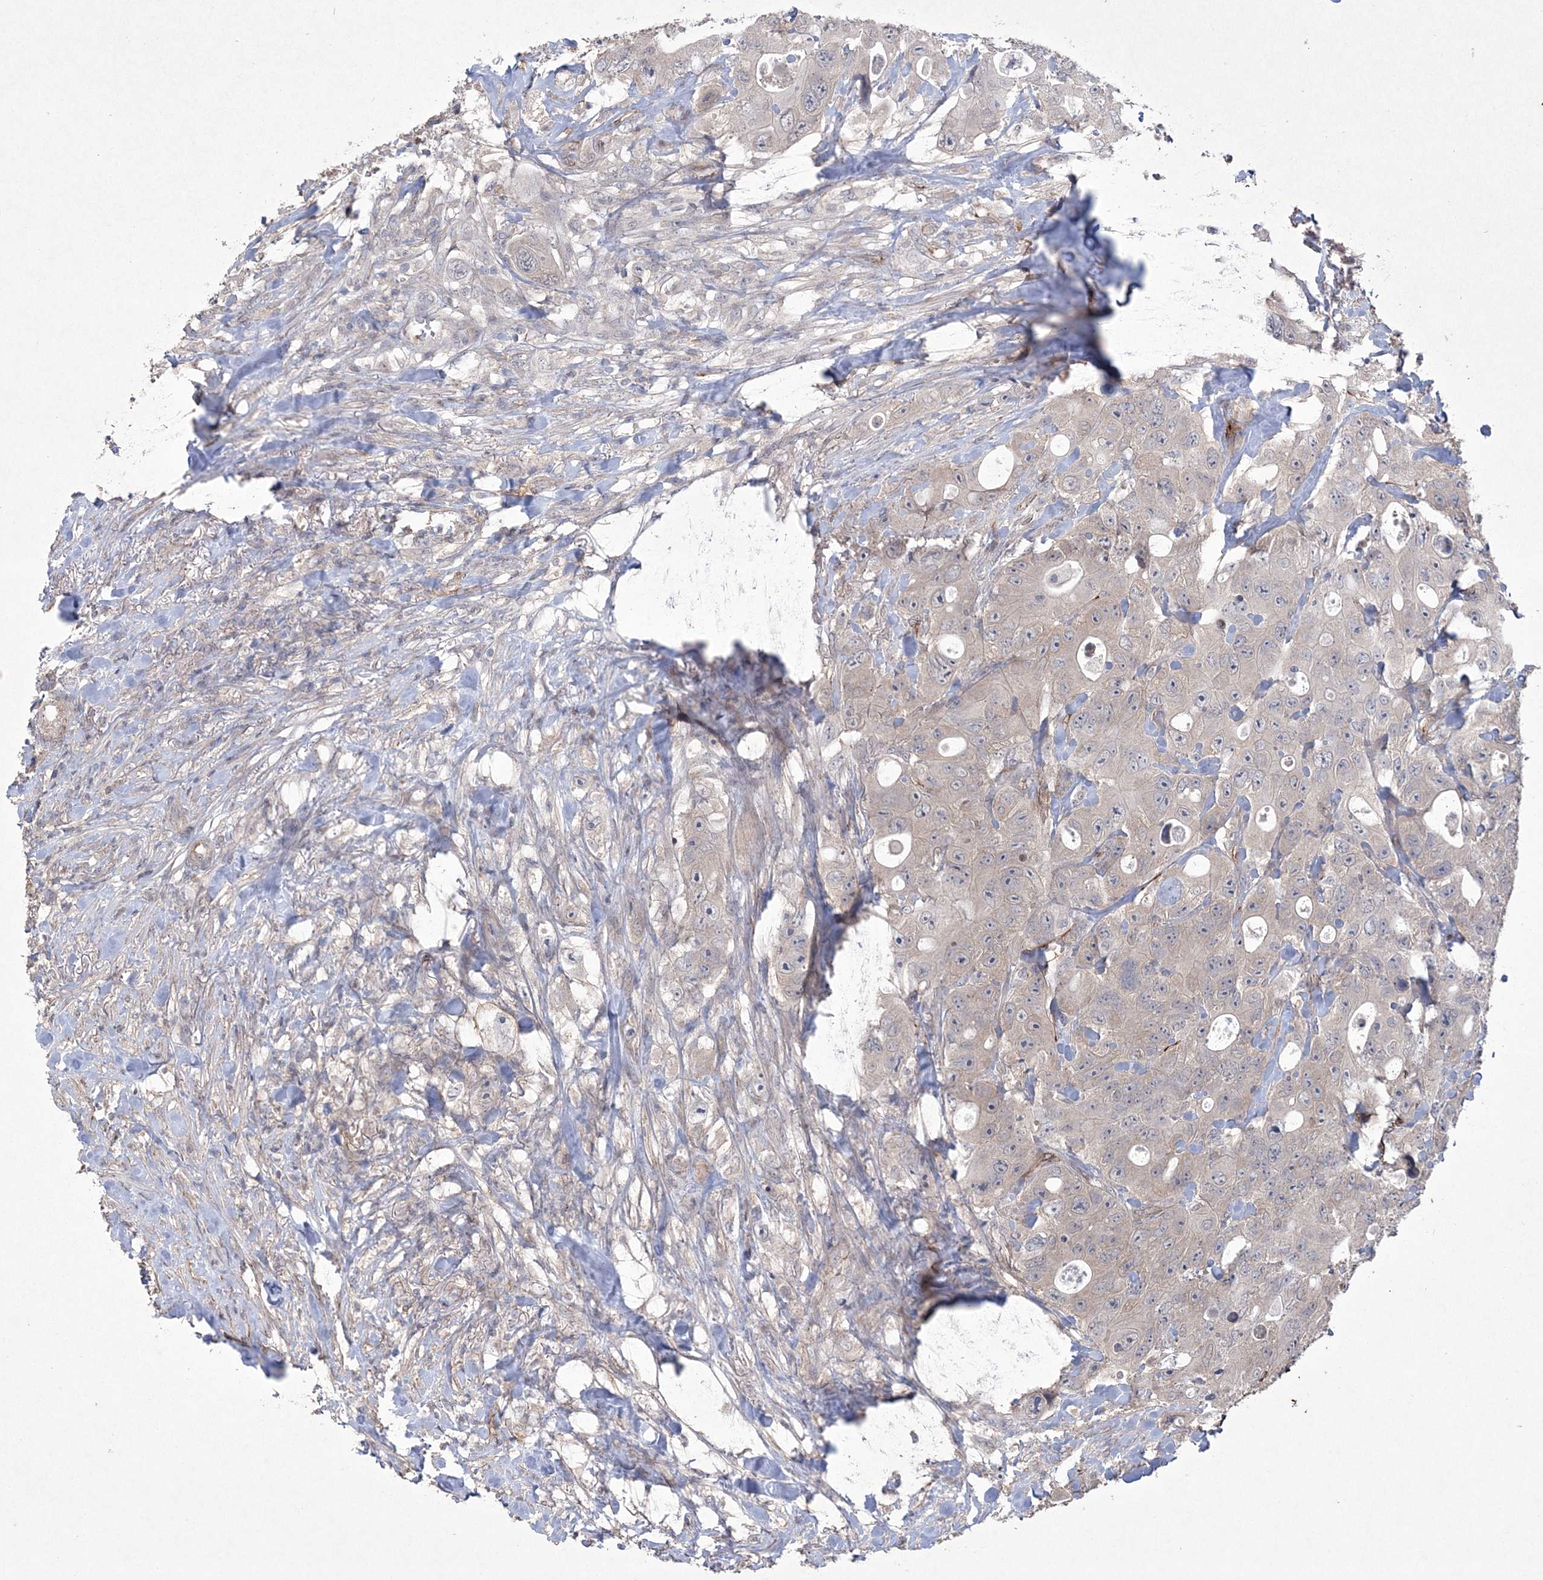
{"staining": {"intensity": "negative", "quantity": "none", "location": "none"}, "tissue": "colorectal cancer", "cell_type": "Tumor cells", "image_type": "cancer", "snomed": [{"axis": "morphology", "description": "Adenocarcinoma, NOS"}, {"axis": "topography", "description": "Colon"}], "caption": "There is no significant expression in tumor cells of adenocarcinoma (colorectal).", "gene": "DPCD", "patient": {"sex": "female", "age": 46}}